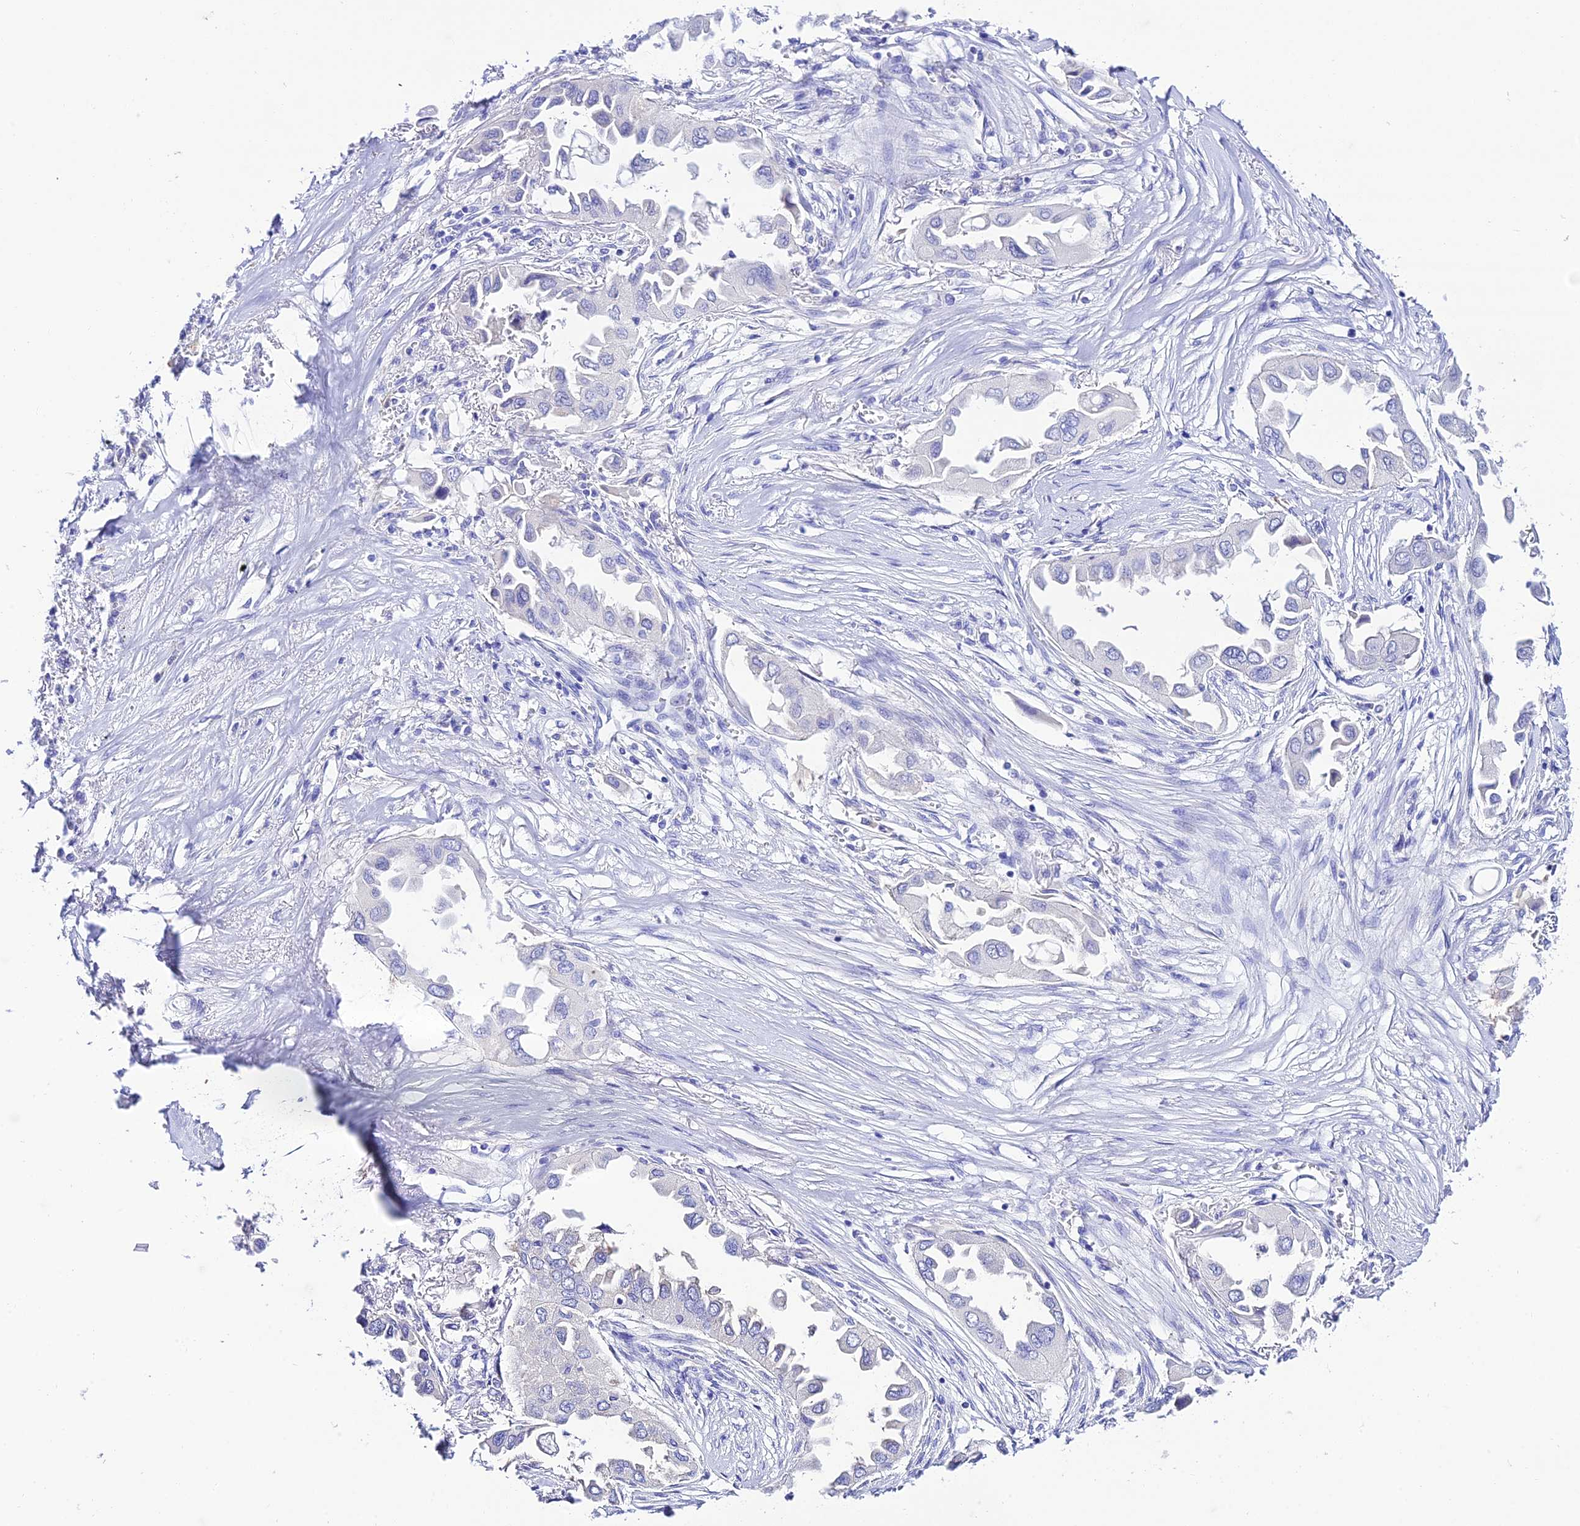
{"staining": {"intensity": "negative", "quantity": "none", "location": "none"}, "tissue": "lung cancer", "cell_type": "Tumor cells", "image_type": "cancer", "snomed": [{"axis": "morphology", "description": "Adenocarcinoma, NOS"}, {"axis": "topography", "description": "Lung"}], "caption": "Immunohistochemical staining of lung cancer (adenocarcinoma) displays no significant expression in tumor cells.", "gene": "NLRP6", "patient": {"sex": "female", "age": 76}}